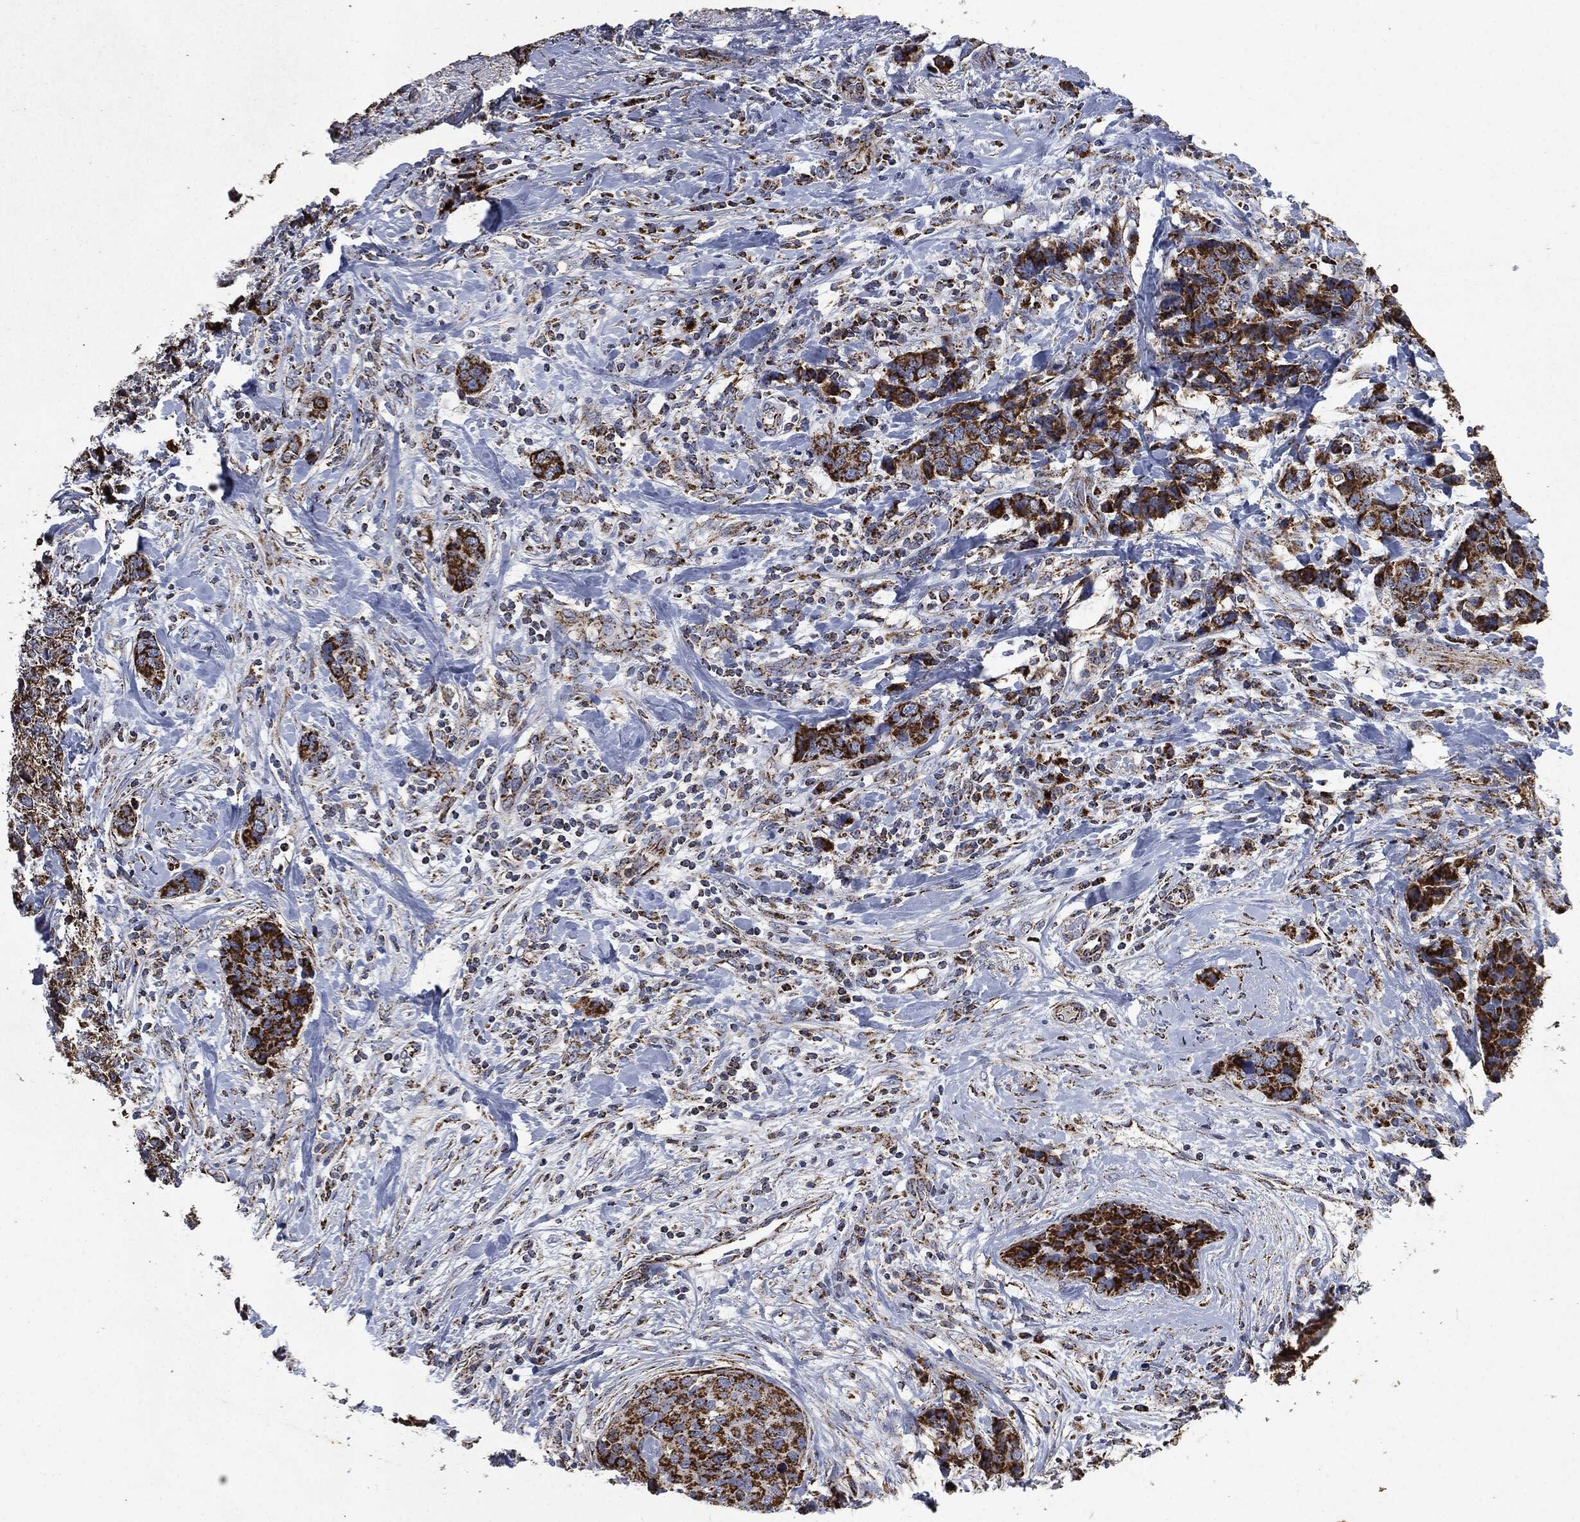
{"staining": {"intensity": "strong", "quantity": ">75%", "location": "cytoplasmic/membranous"}, "tissue": "breast cancer", "cell_type": "Tumor cells", "image_type": "cancer", "snomed": [{"axis": "morphology", "description": "Lobular carcinoma"}, {"axis": "topography", "description": "Breast"}], "caption": "Immunohistochemistry (IHC) image of breast cancer (lobular carcinoma) stained for a protein (brown), which exhibits high levels of strong cytoplasmic/membranous positivity in about >75% of tumor cells.", "gene": "RYK", "patient": {"sex": "female", "age": 59}}